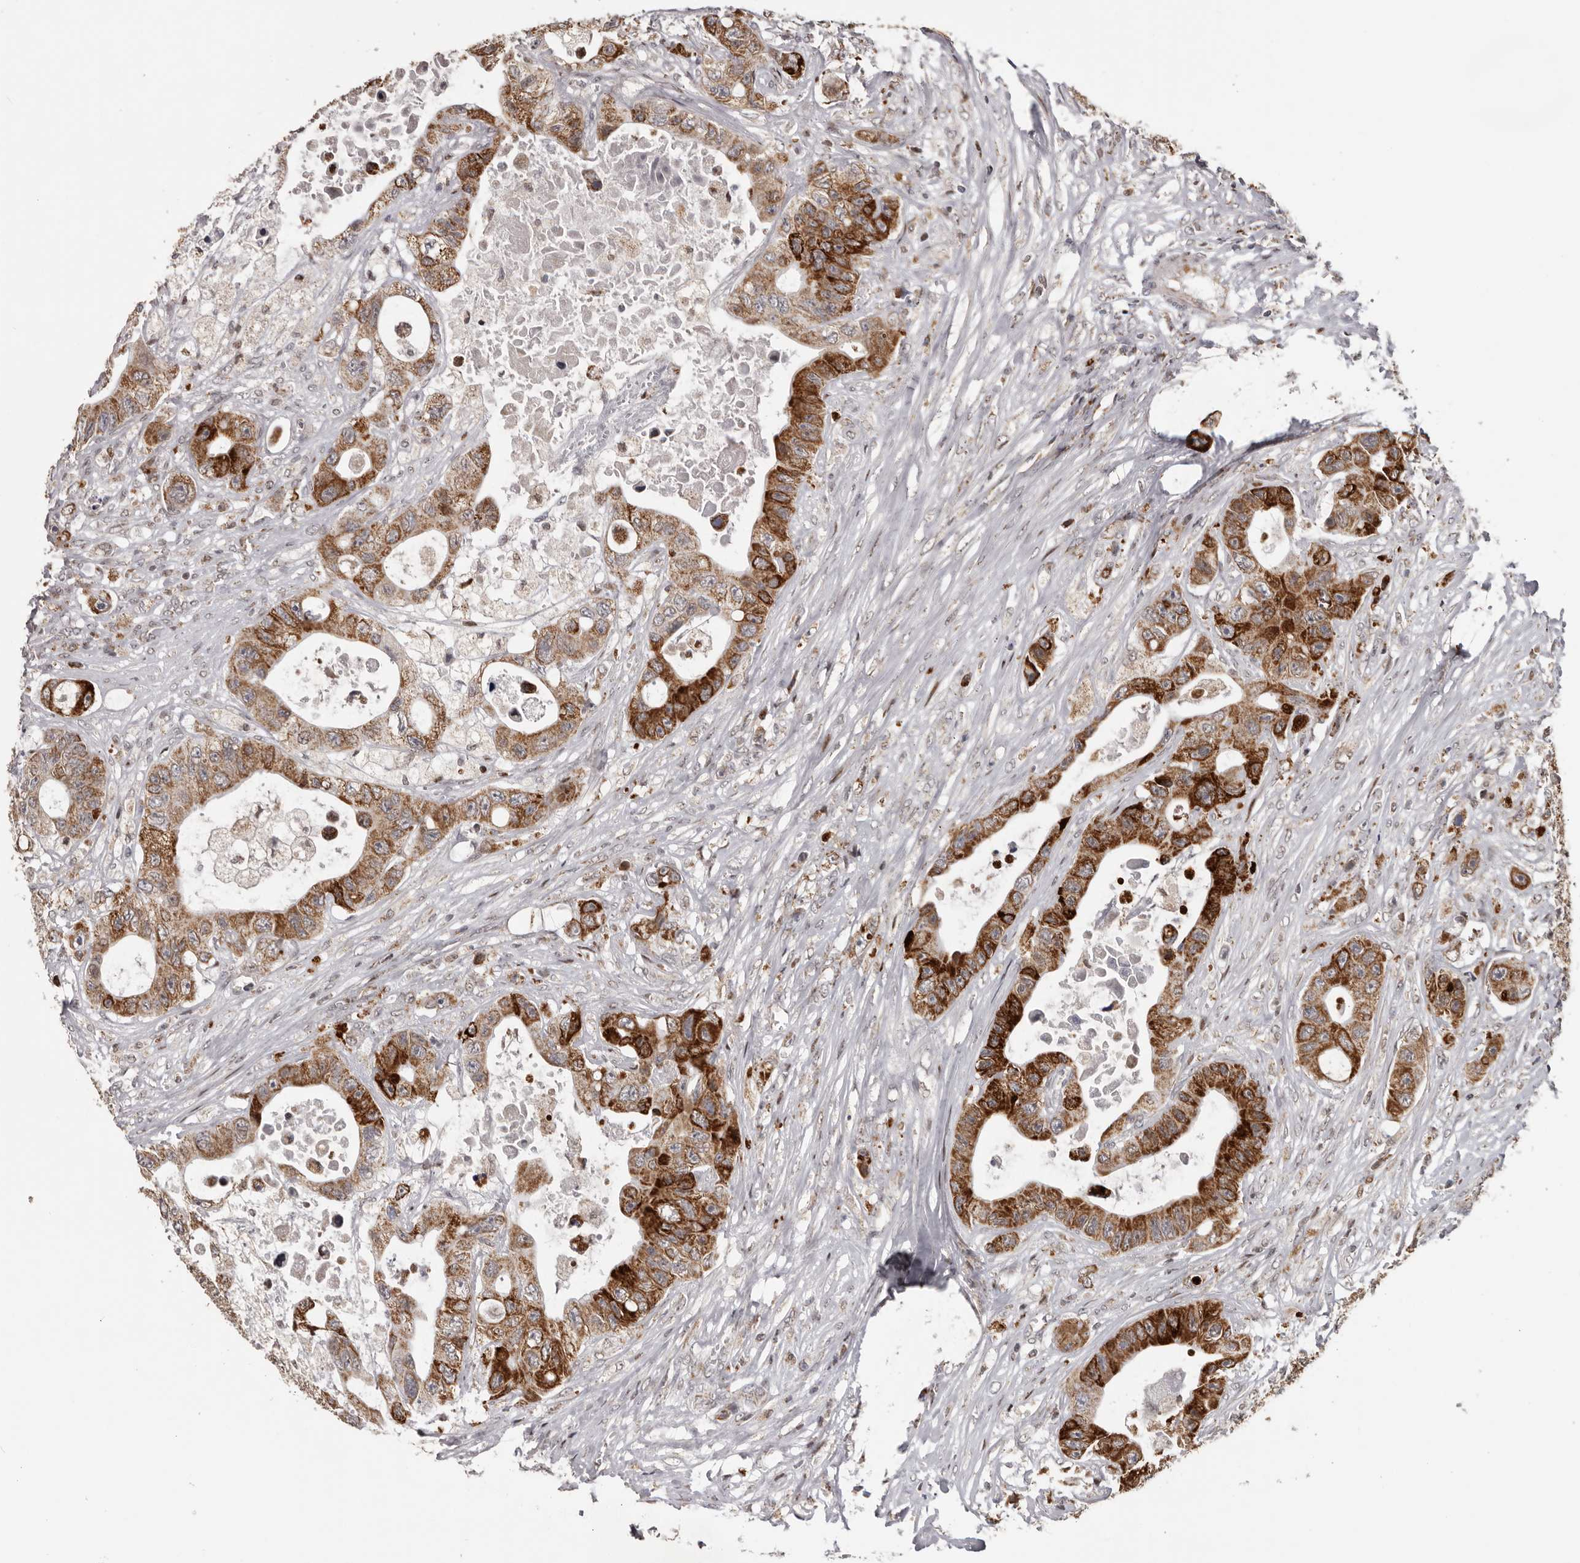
{"staining": {"intensity": "strong", "quantity": ">75%", "location": "cytoplasmic/membranous"}, "tissue": "colorectal cancer", "cell_type": "Tumor cells", "image_type": "cancer", "snomed": [{"axis": "morphology", "description": "Adenocarcinoma, NOS"}, {"axis": "topography", "description": "Colon"}], "caption": "This micrograph reveals IHC staining of adenocarcinoma (colorectal), with high strong cytoplasmic/membranous positivity in approximately >75% of tumor cells.", "gene": "C17orf99", "patient": {"sex": "female", "age": 46}}